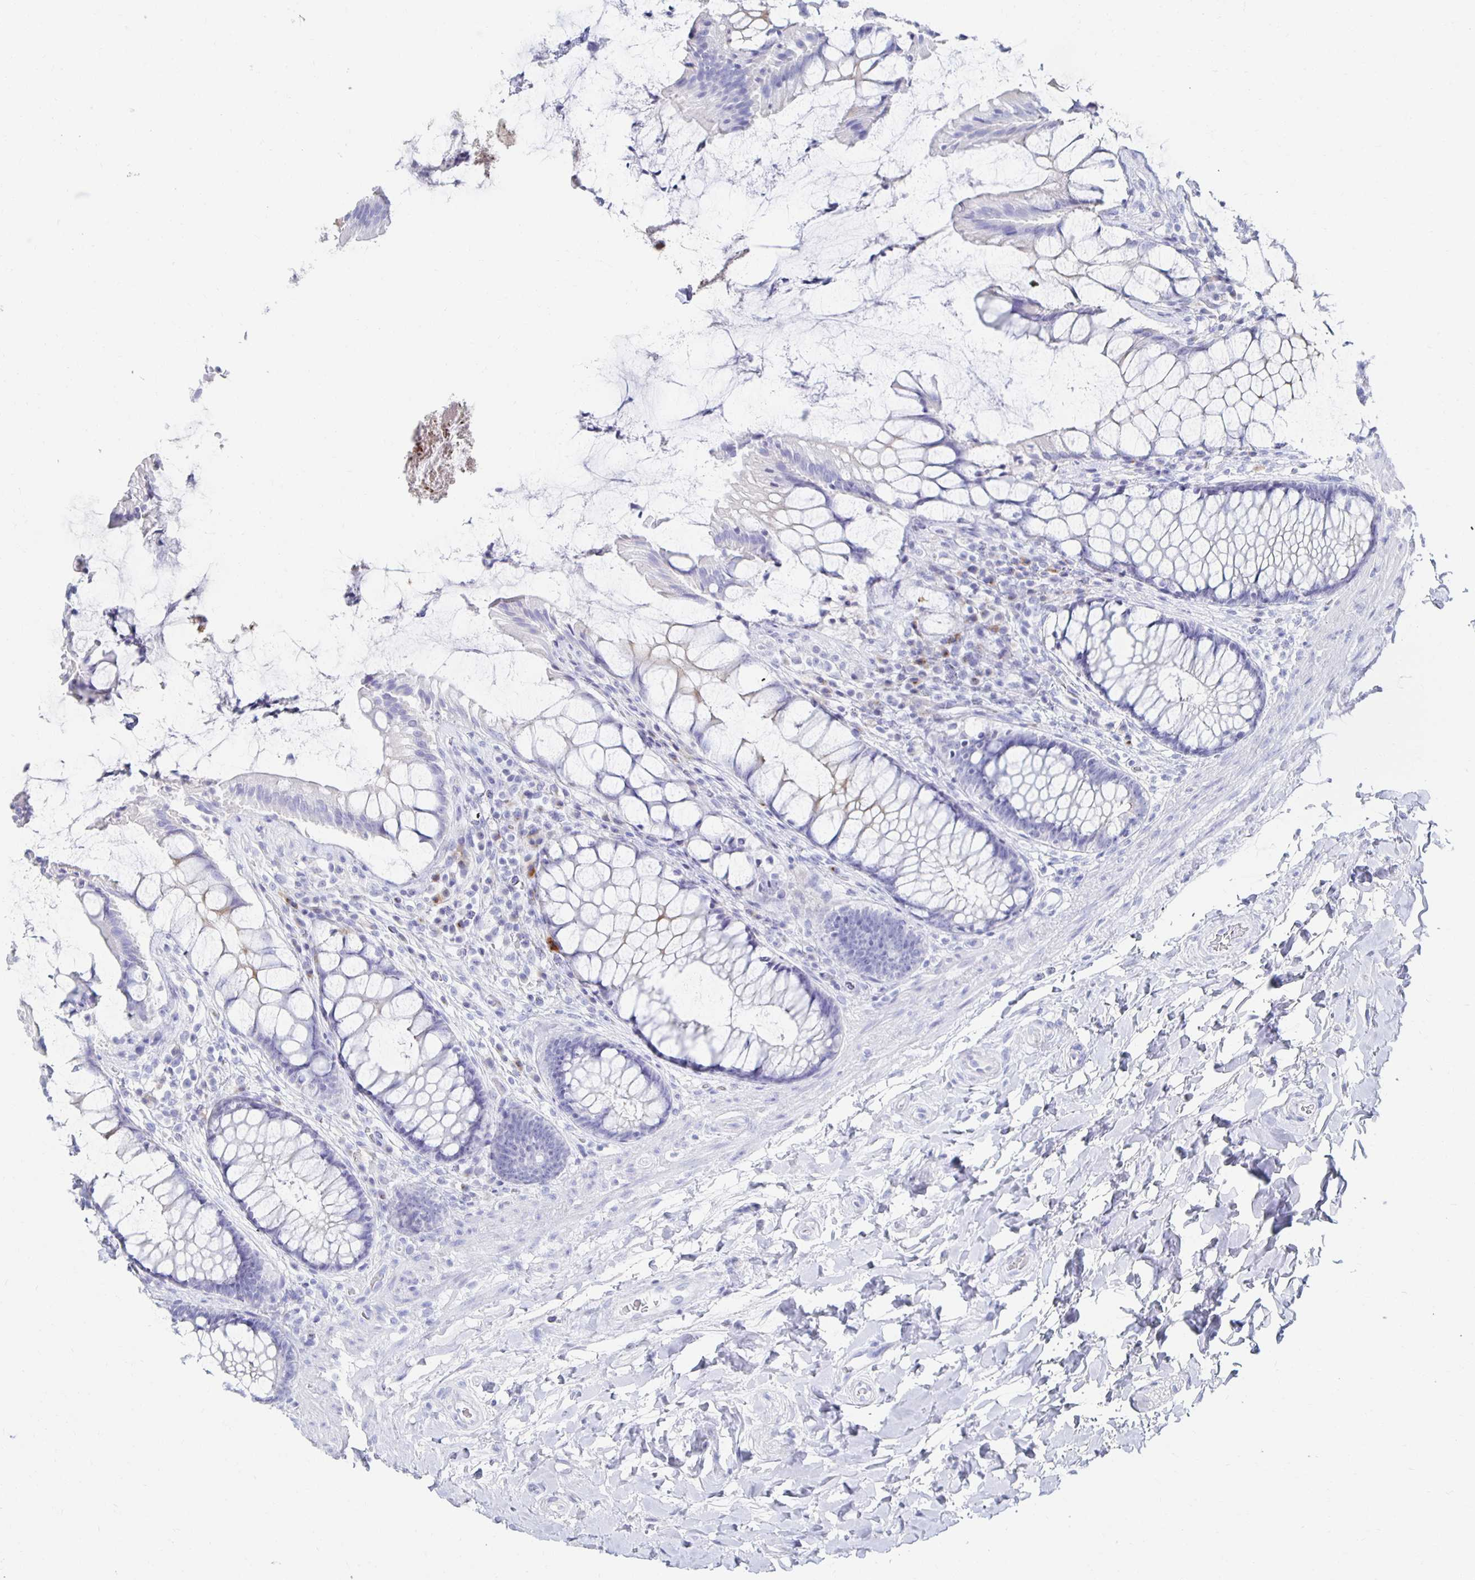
{"staining": {"intensity": "negative", "quantity": "none", "location": "none"}, "tissue": "rectum", "cell_type": "Glandular cells", "image_type": "normal", "snomed": [{"axis": "morphology", "description": "Normal tissue, NOS"}, {"axis": "topography", "description": "Rectum"}], "caption": "A high-resolution image shows IHC staining of unremarkable rectum, which demonstrates no significant staining in glandular cells.", "gene": "PRDM7", "patient": {"sex": "female", "age": 58}}